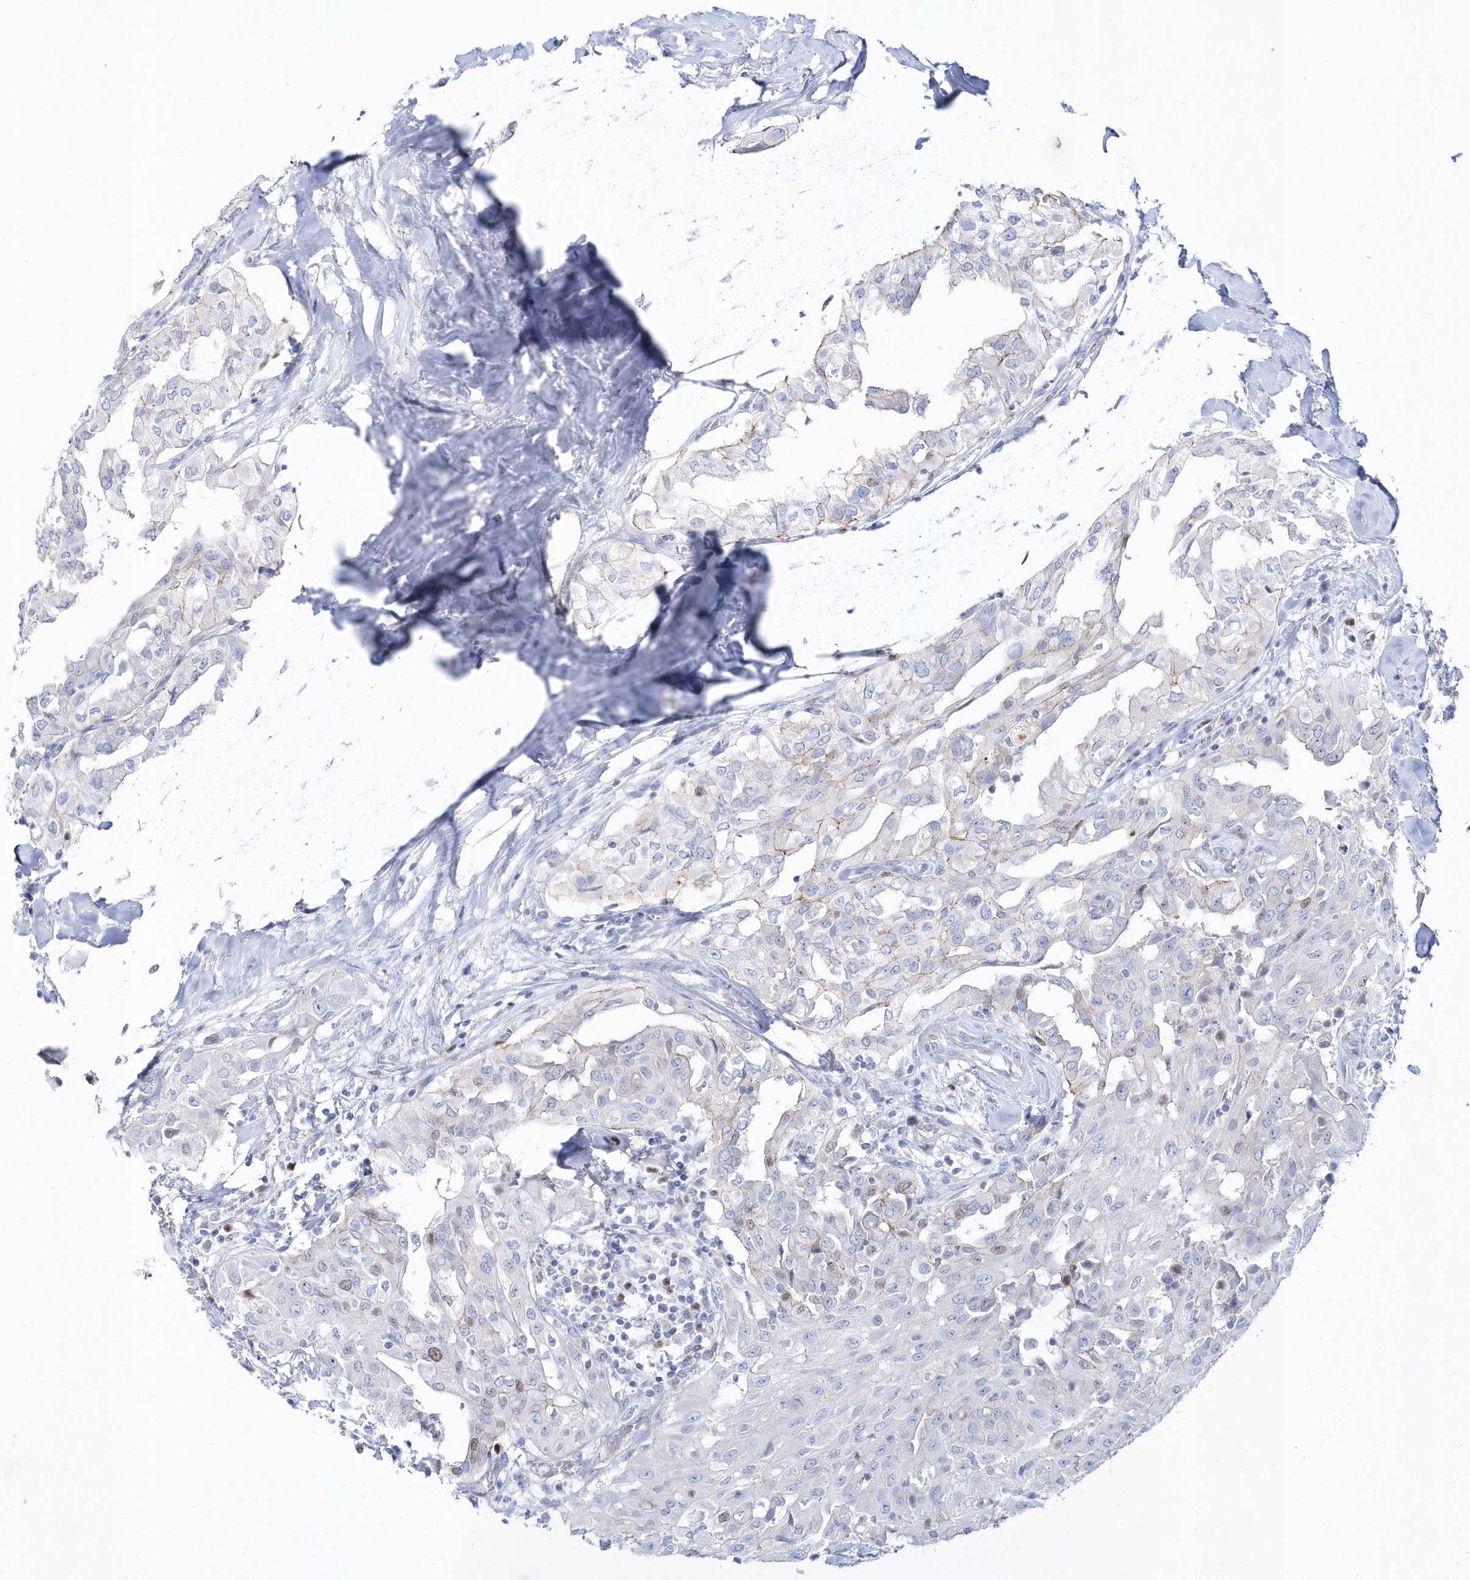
{"staining": {"intensity": "weak", "quantity": "<25%", "location": "cytoplasmic/membranous"}, "tissue": "thyroid cancer", "cell_type": "Tumor cells", "image_type": "cancer", "snomed": [{"axis": "morphology", "description": "Papillary adenocarcinoma, NOS"}, {"axis": "topography", "description": "Thyroid gland"}], "caption": "DAB immunohistochemical staining of thyroid papillary adenocarcinoma displays no significant staining in tumor cells. (DAB immunohistochemistry (IHC) visualized using brightfield microscopy, high magnification).", "gene": "TMCO6", "patient": {"sex": "female", "age": 59}}